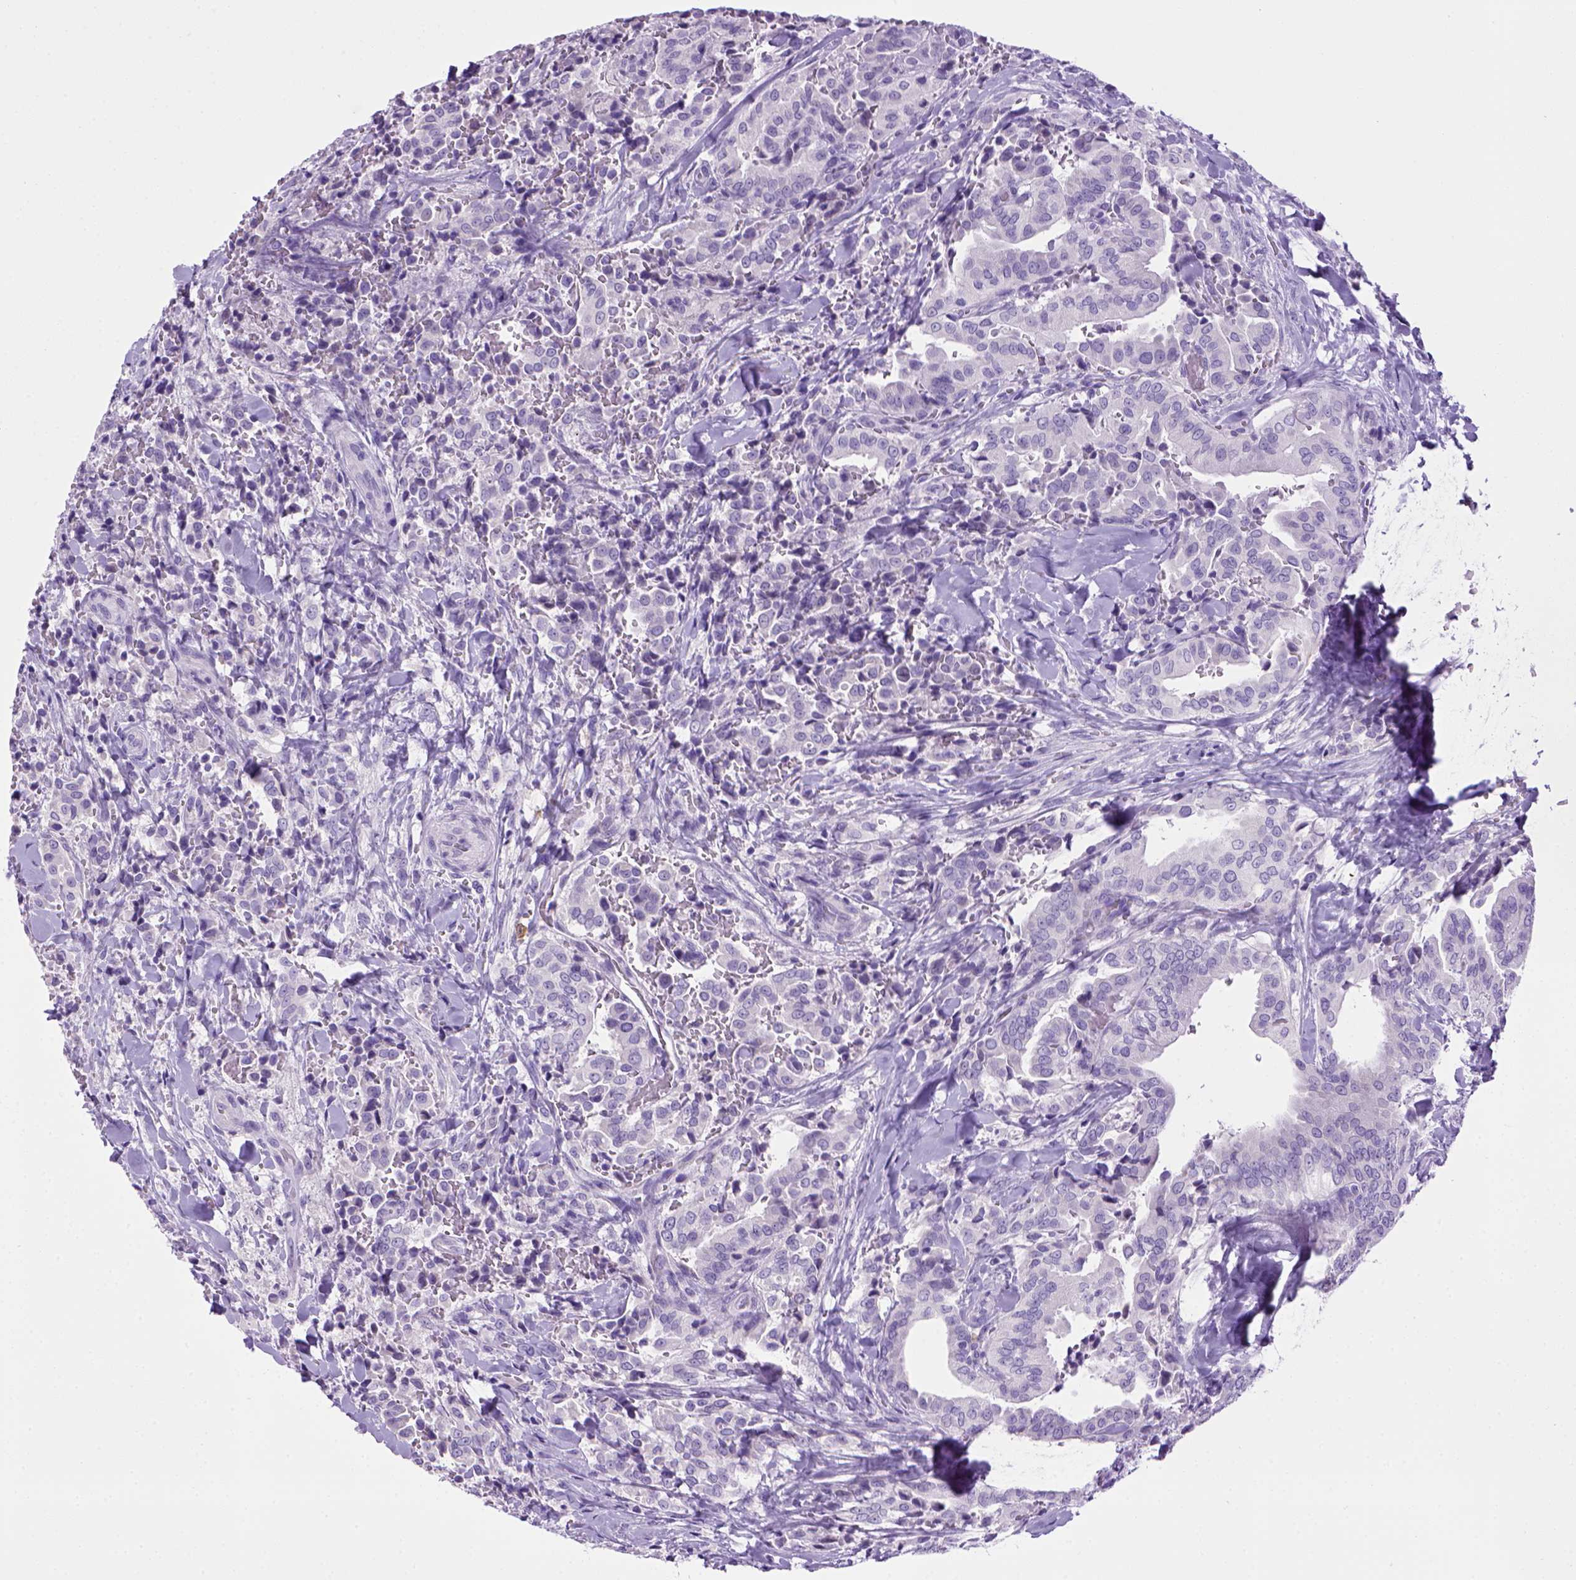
{"staining": {"intensity": "negative", "quantity": "none", "location": "none"}, "tissue": "thyroid cancer", "cell_type": "Tumor cells", "image_type": "cancer", "snomed": [{"axis": "morphology", "description": "Papillary adenocarcinoma, NOS"}, {"axis": "topography", "description": "Thyroid gland"}], "caption": "An image of human papillary adenocarcinoma (thyroid) is negative for staining in tumor cells. (DAB (3,3'-diaminobenzidine) IHC visualized using brightfield microscopy, high magnification).", "gene": "SGCG", "patient": {"sex": "male", "age": 61}}